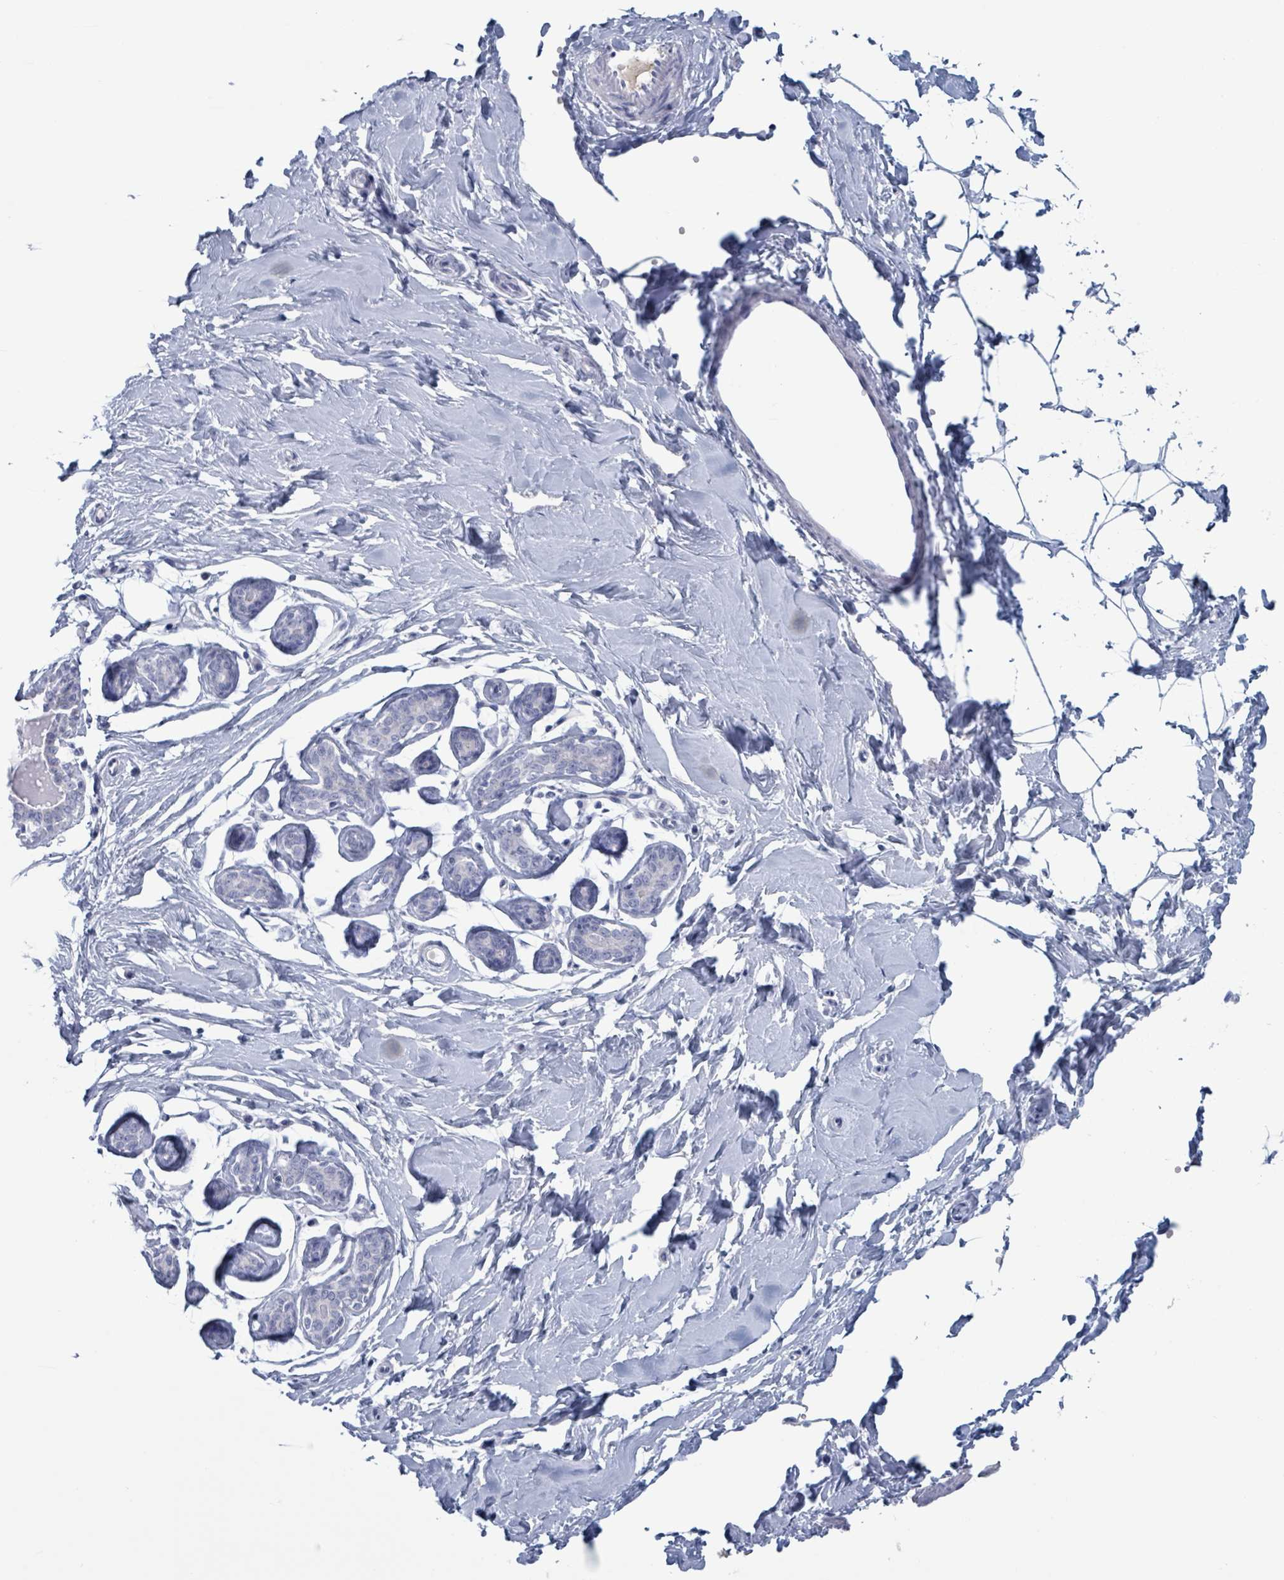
{"staining": {"intensity": "negative", "quantity": "none", "location": "none"}, "tissue": "breast", "cell_type": "Adipocytes", "image_type": "normal", "snomed": [{"axis": "morphology", "description": "Normal tissue, NOS"}, {"axis": "topography", "description": "Breast"}], "caption": "Human breast stained for a protein using immunohistochemistry (IHC) exhibits no expression in adipocytes.", "gene": "KLK4", "patient": {"sex": "female", "age": 23}}